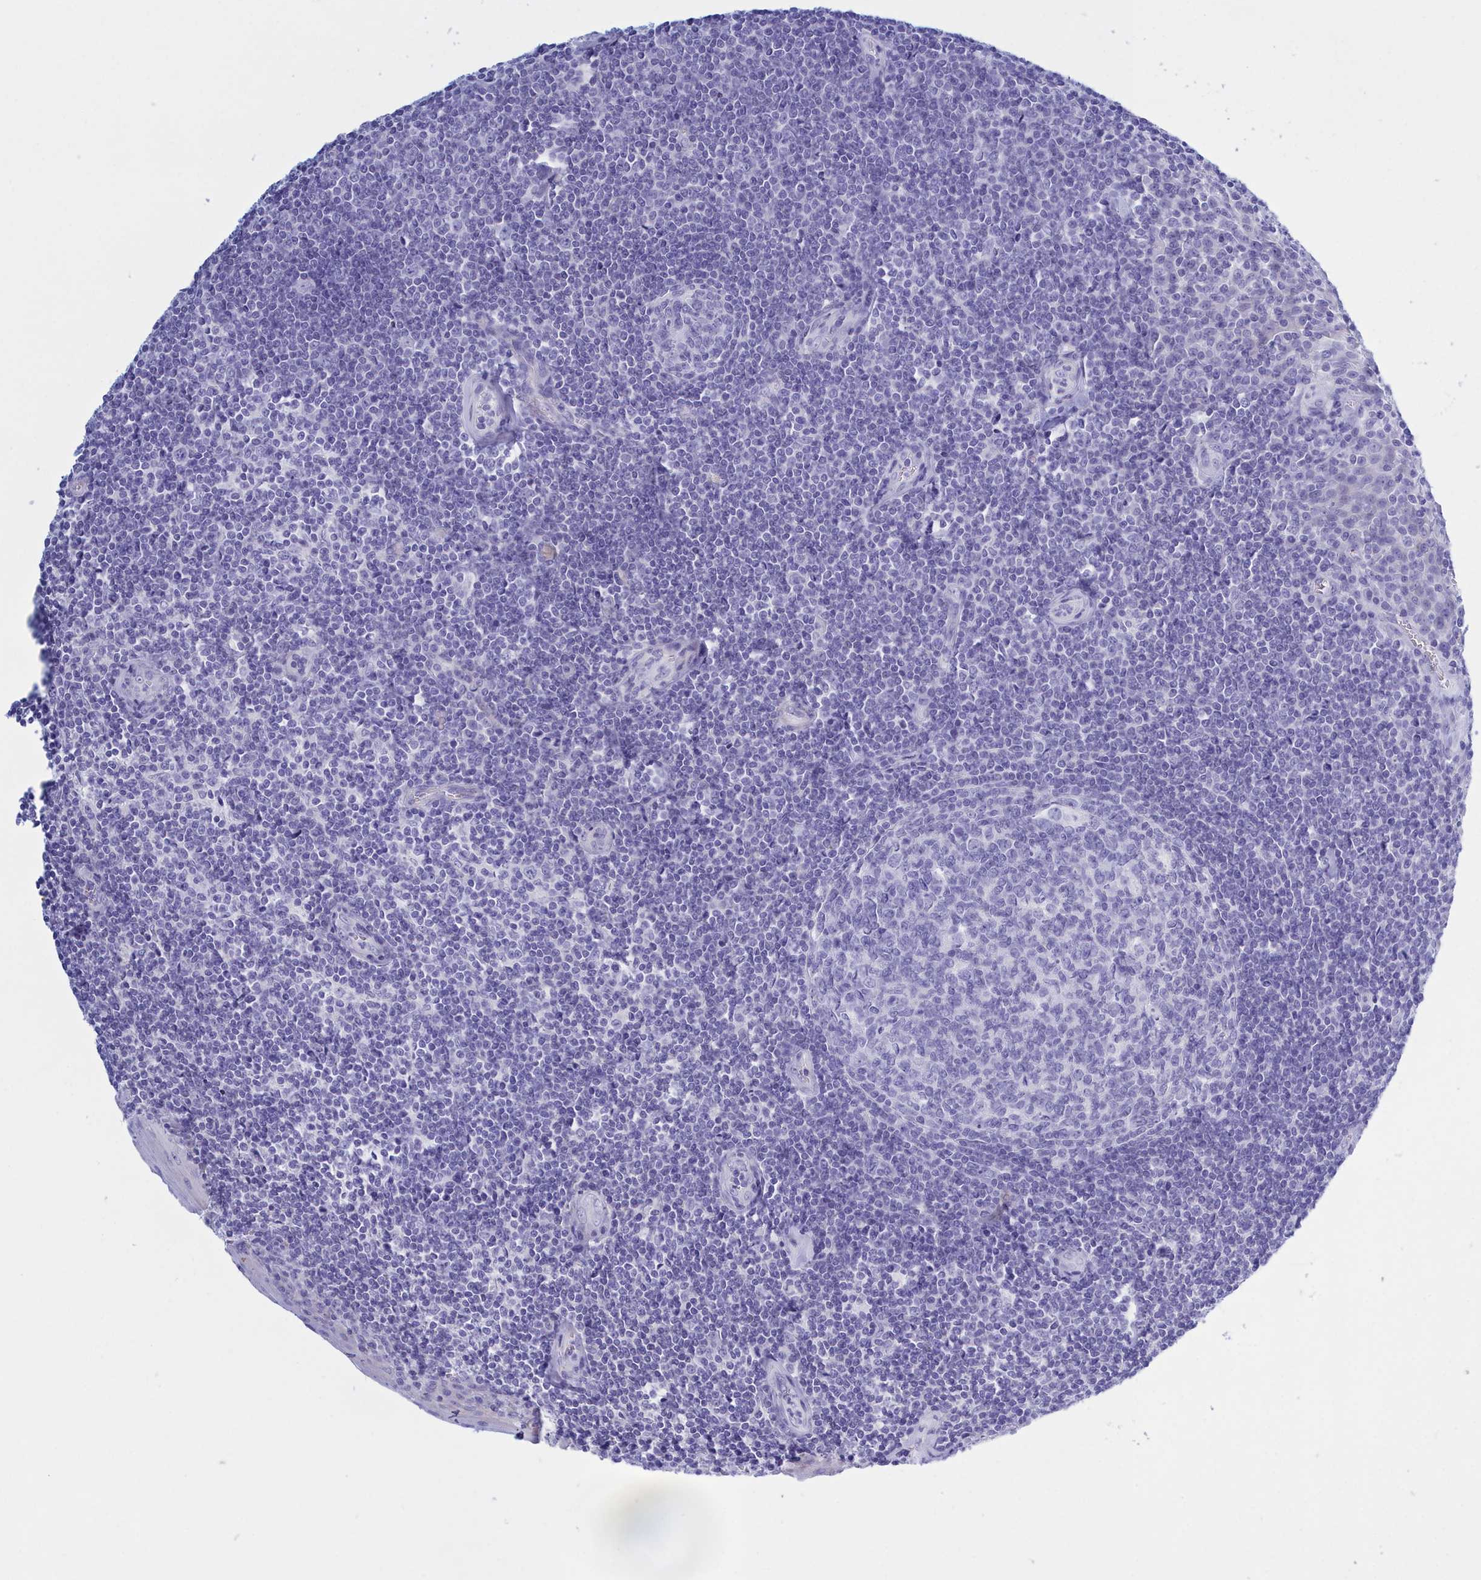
{"staining": {"intensity": "negative", "quantity": "none", "location": "none"}, "tissue": "tonsil", "cell_type": "Germinal center cells", "image_type": "normal", "snomed": [{"axis": "morphology", "description": "Normal tissue, NOS"}, {"axis": "topography", "description": "Tonsil"}], "caption": "Immunohistochemical staining of normal human tonsil shows no significant positivity in germinal center cells. The staining was performed using DAB (3,3'-diaminobenzidine) to visualize the protein expression in brown, while the nuclei were stained in blue with hematoxylin (Magnification: 20x).", "gene": "TMEM97", "patient": {"sex": "male", "age": 27}}